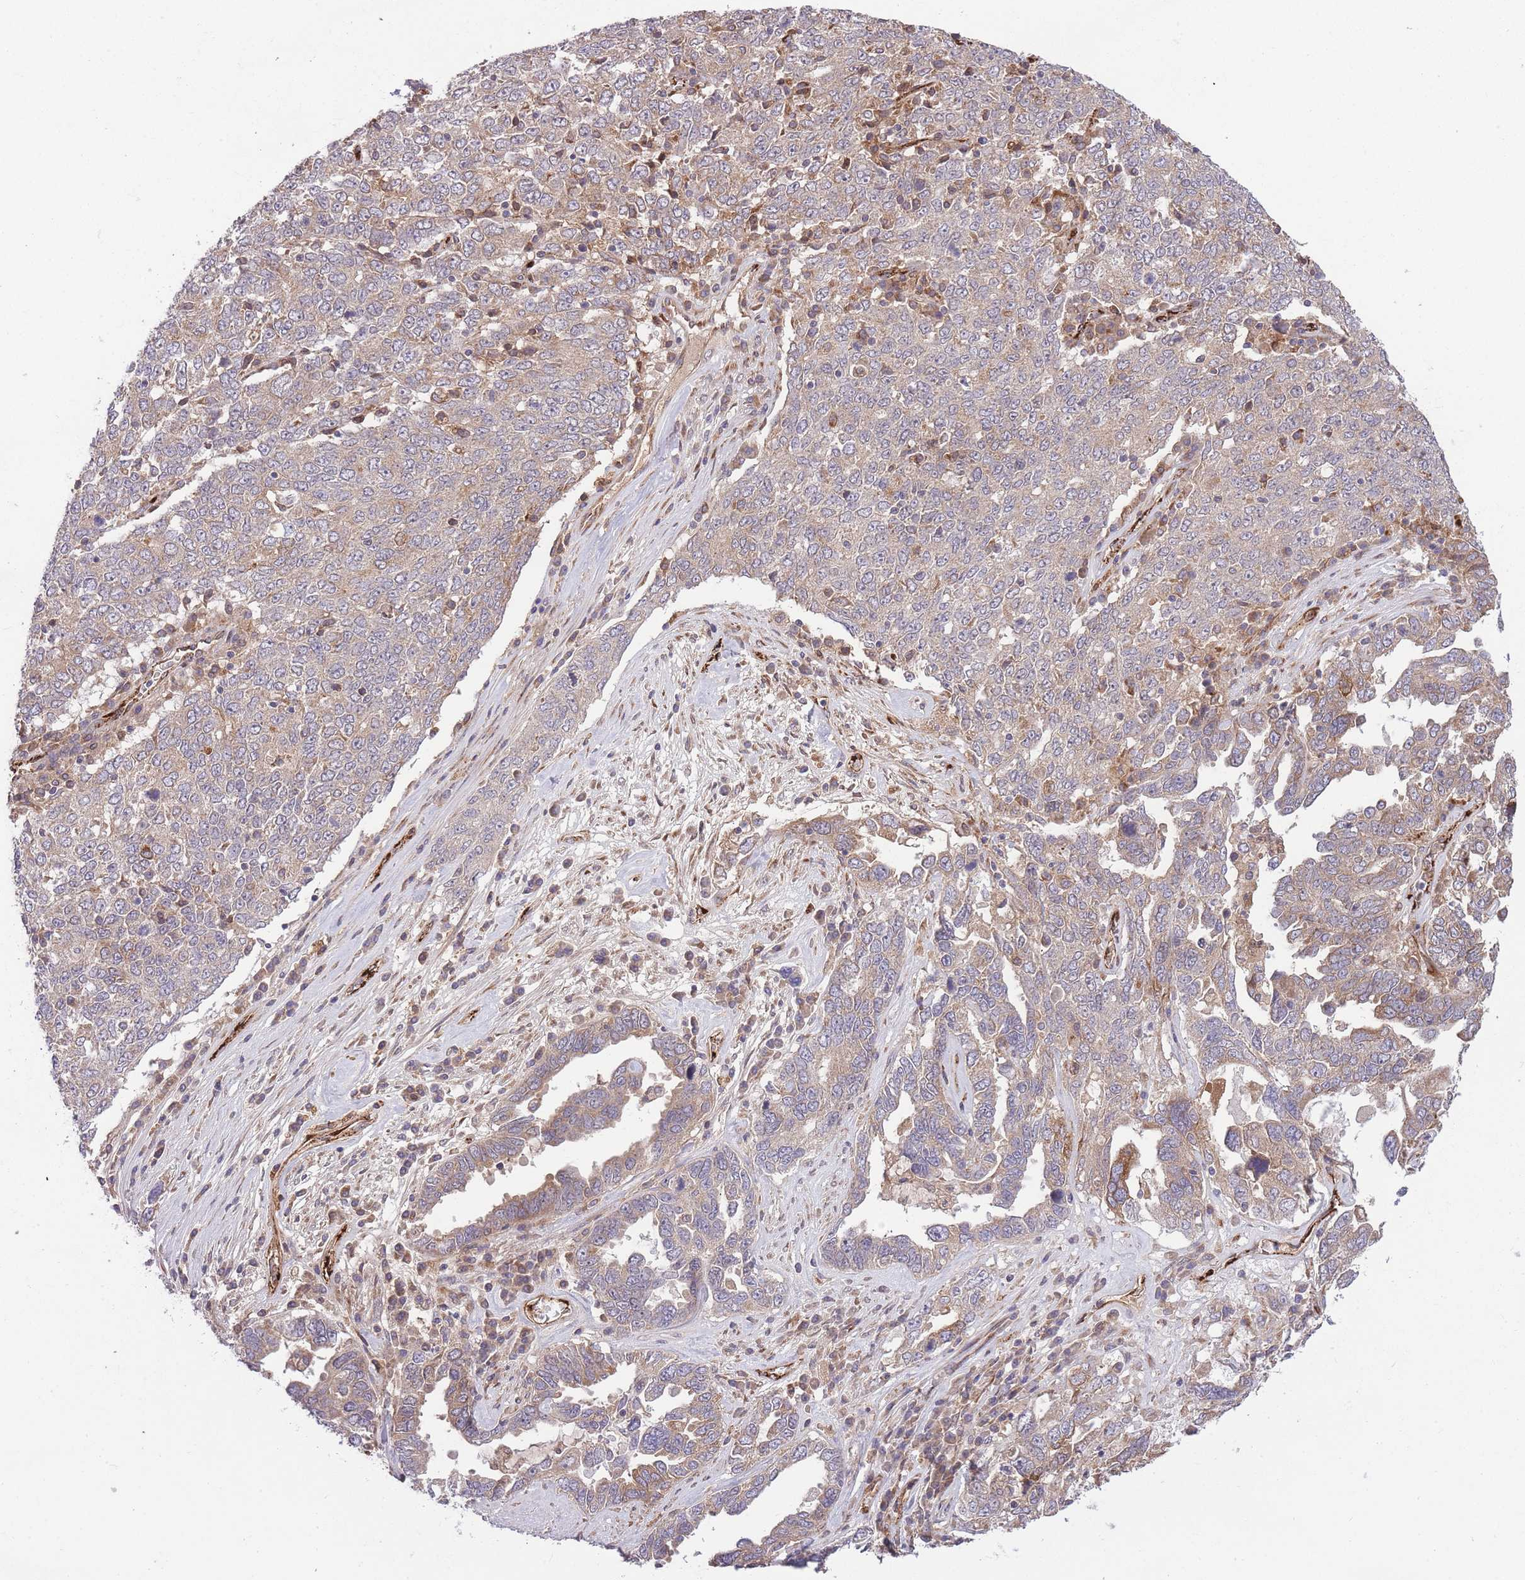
{"staining": {"intensity": "weak", "quantity": "25%-75%", "location": "cytoplasmic/membranous"}, "tissue": "ovarian cancer", "cell_type": "Tumor cells", "image_type": "cancer", "snomed": [{"axis": "morphology", "description": "Carcinoma, endometroid"}, {"axis": "topography", "description": "Ovary"}], "caption": "Weak cytoplasmic/membranous protein expression is identified in approximately 25%-75% of tumor cells in ovarian cancer.", "gene": "CISH", "patient": {"sex": "female", "age": 62}}